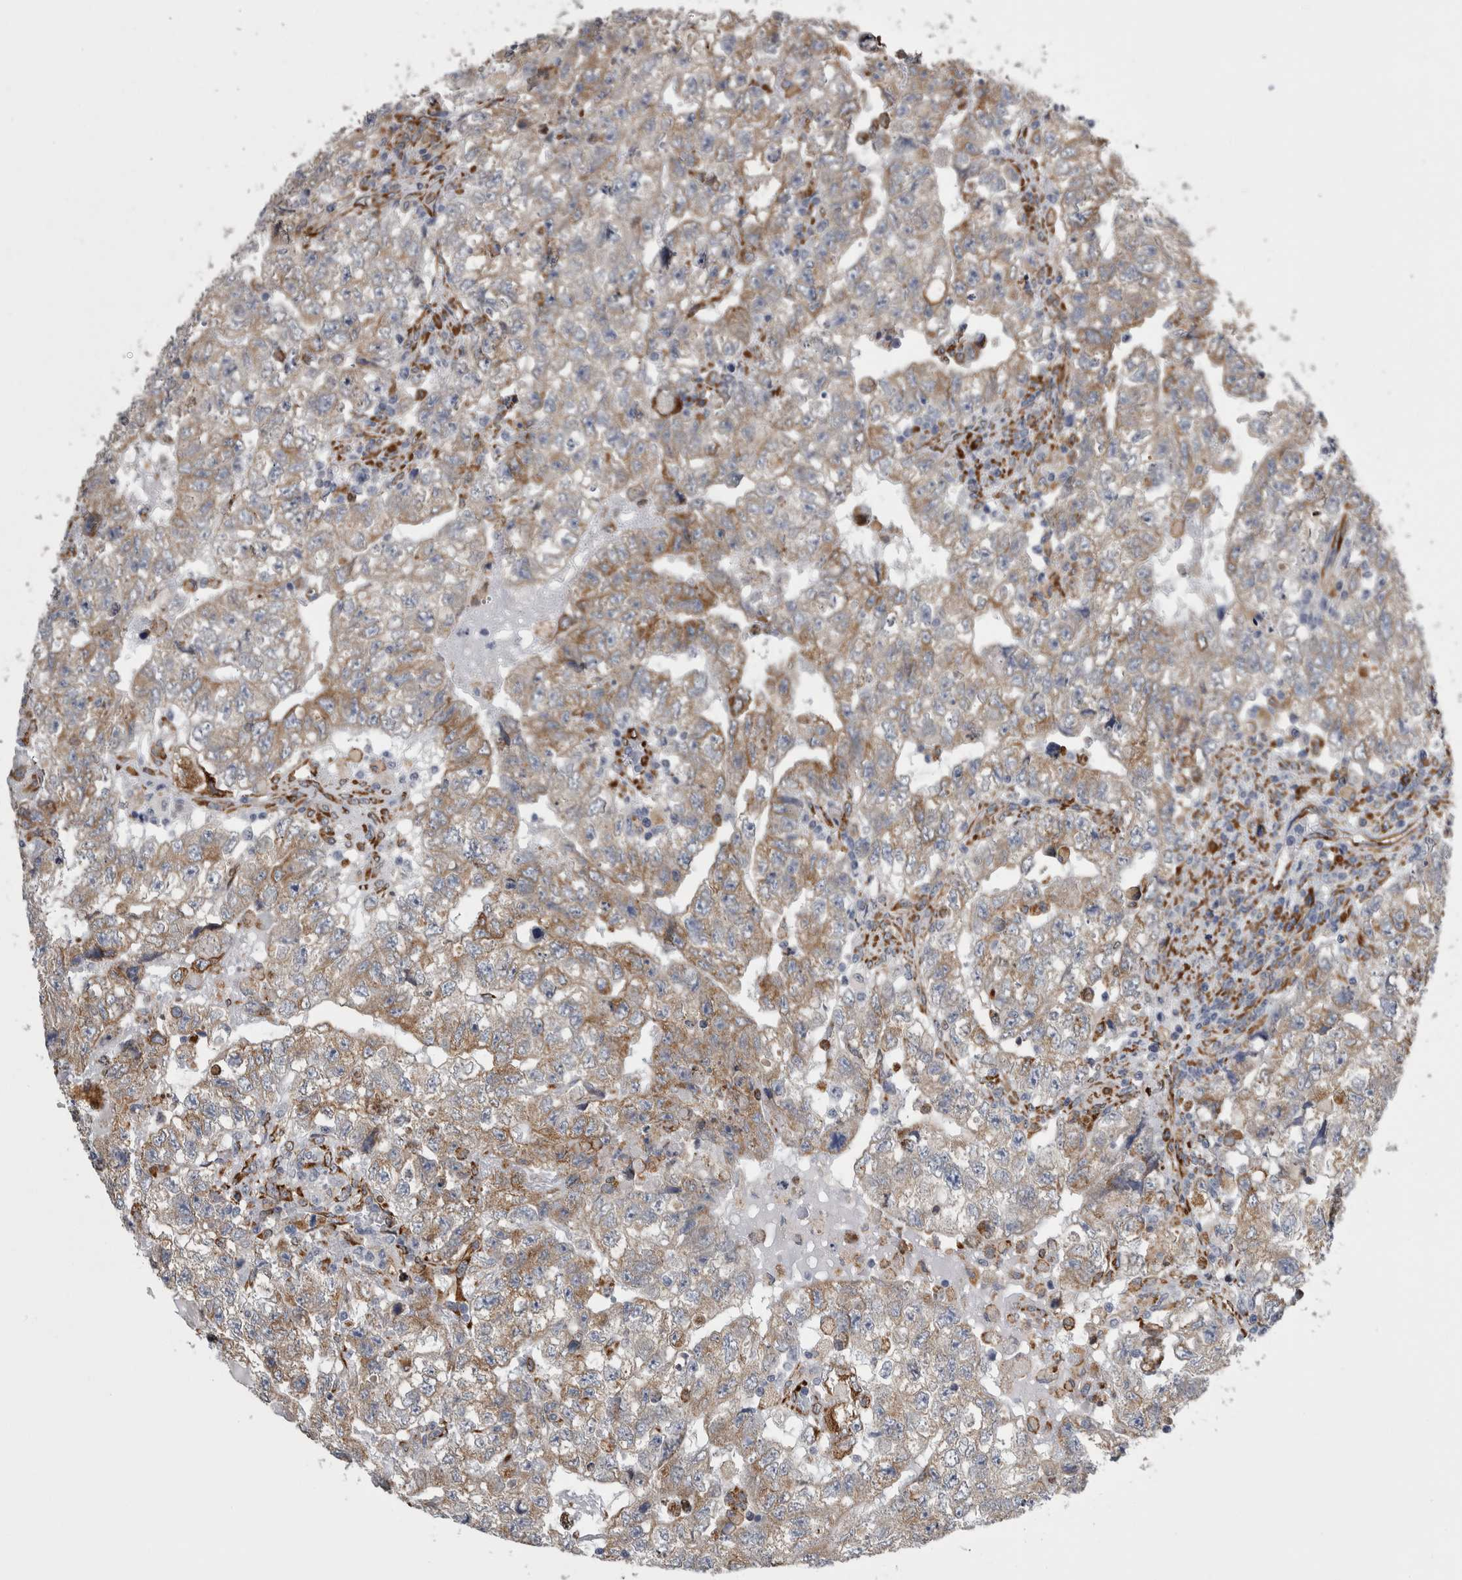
{"staining": {"intensity": "moderate", "quantity": "25%-75%", "location": "cytoplasmic/membranous"}, "tissue": "testis cancer", "cell_type": "Tumor cells", "image_type": "cancer", "snomed": [{"axis": "morphology", "description": "Carcinoma, Embryonal, NOS"}, {"axis": "topography", "description": "Testis"}], "caption": "A photomicrograph of embryonal carcinoma (testis) stained for a protein reveals moderate cytoplasmic/membranous brown staining in tumor cells. (Stains: DAB in brown, nuclei in blue, Microscopy: brightfield microscopy at high magnification).", "gene": "FHIP2B", "patient": {"sex": "male", "age": 36}}